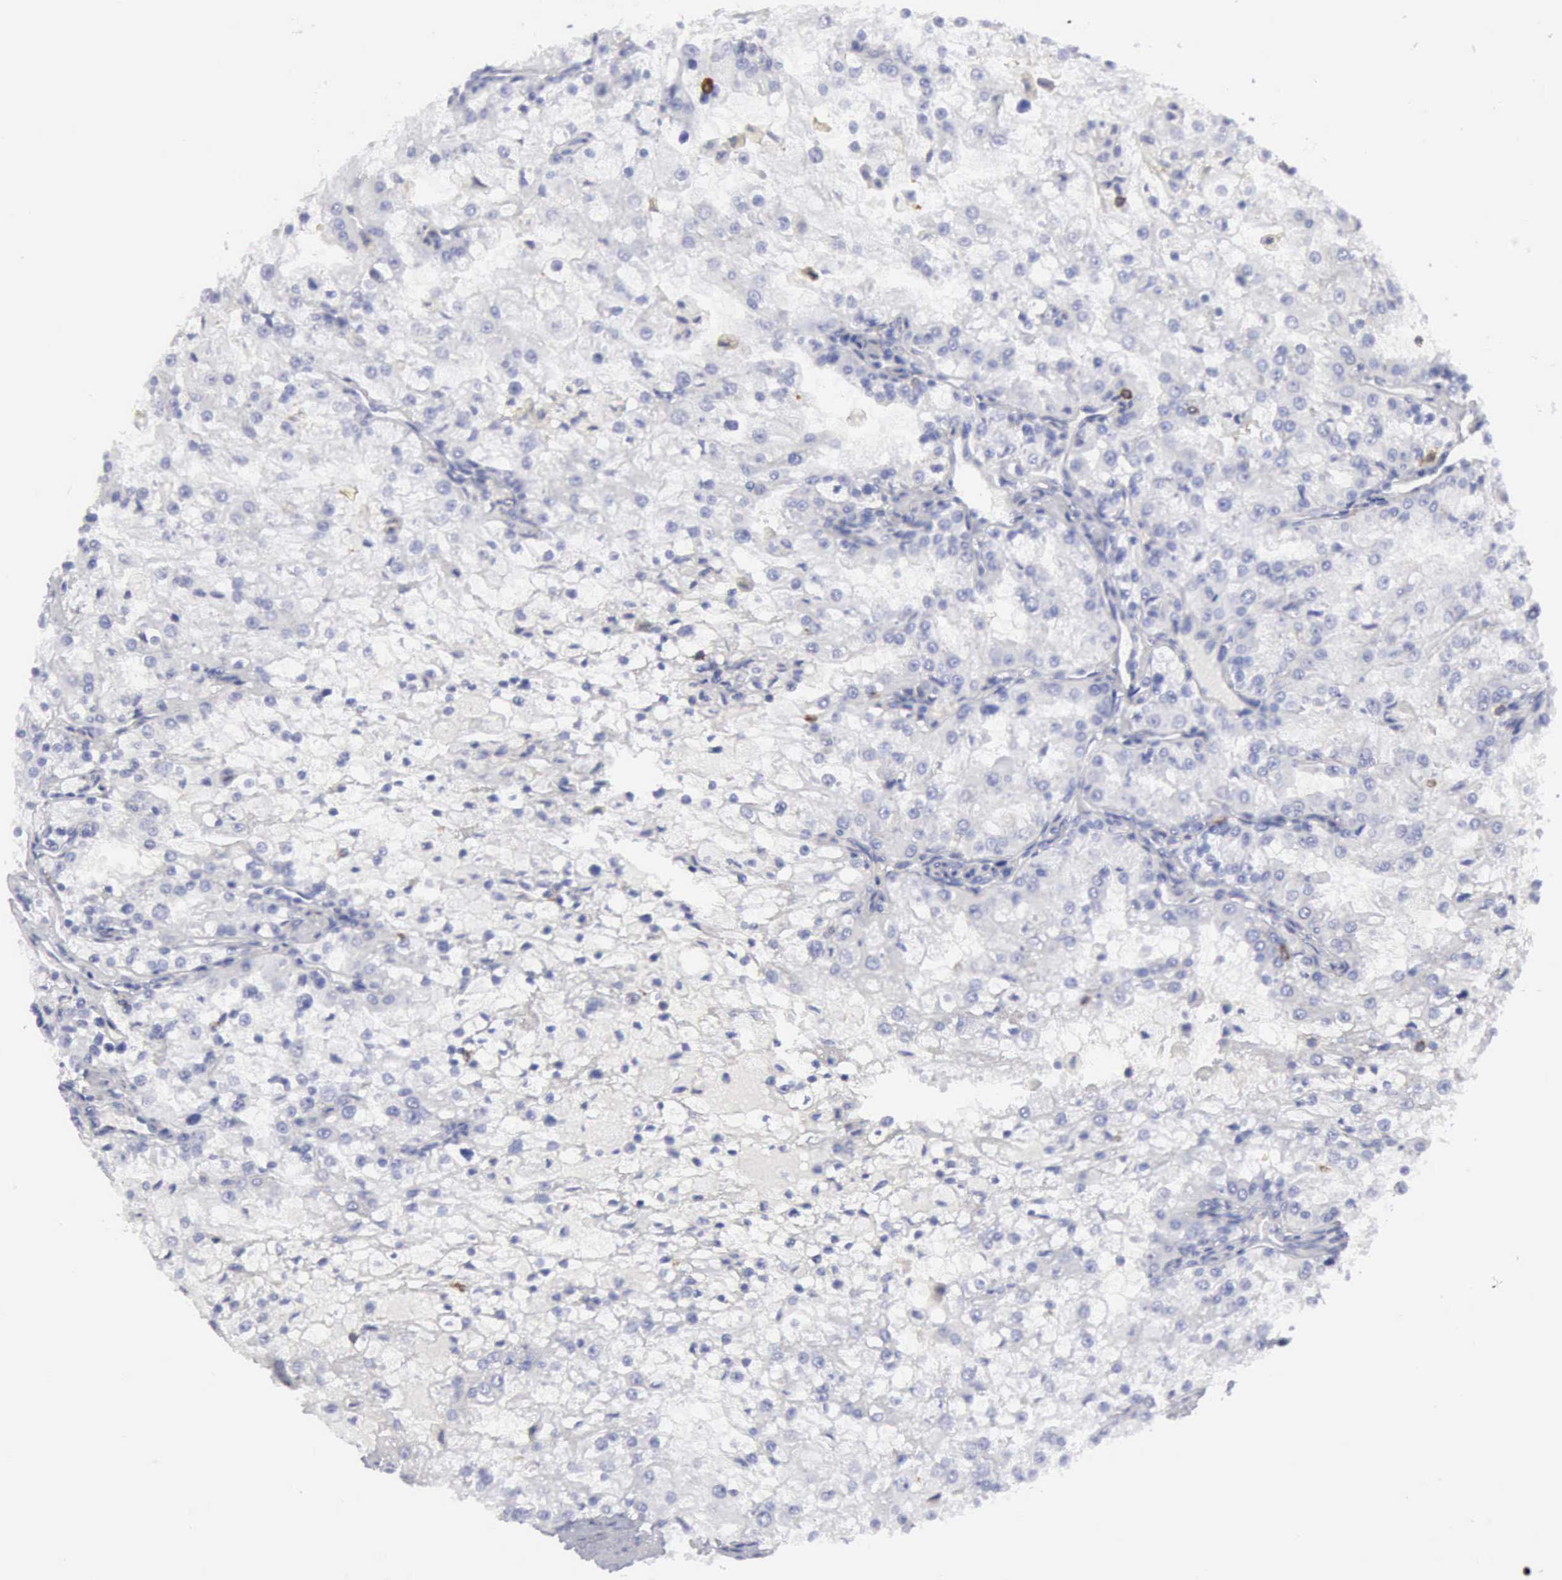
{"staining": {"intensity": "negative", "quantity": "none", "location": "none"}, "tissue": "renal cancer", "cell_type": "Tumor cells", "image_type": "cancer", "snomed": [{"axis": "morphology", "description": "Adenocarcinoma, NOS"}, {"axis": "topography", "description": "Kidney"}], "caption": "IHC histopathology image of neoplastic tissue: renal cancer stained with DAB displays no significant protein staining in tumor cells.", "gene": "NCAM1", "patient": {"sex": "female", "age": 74}}